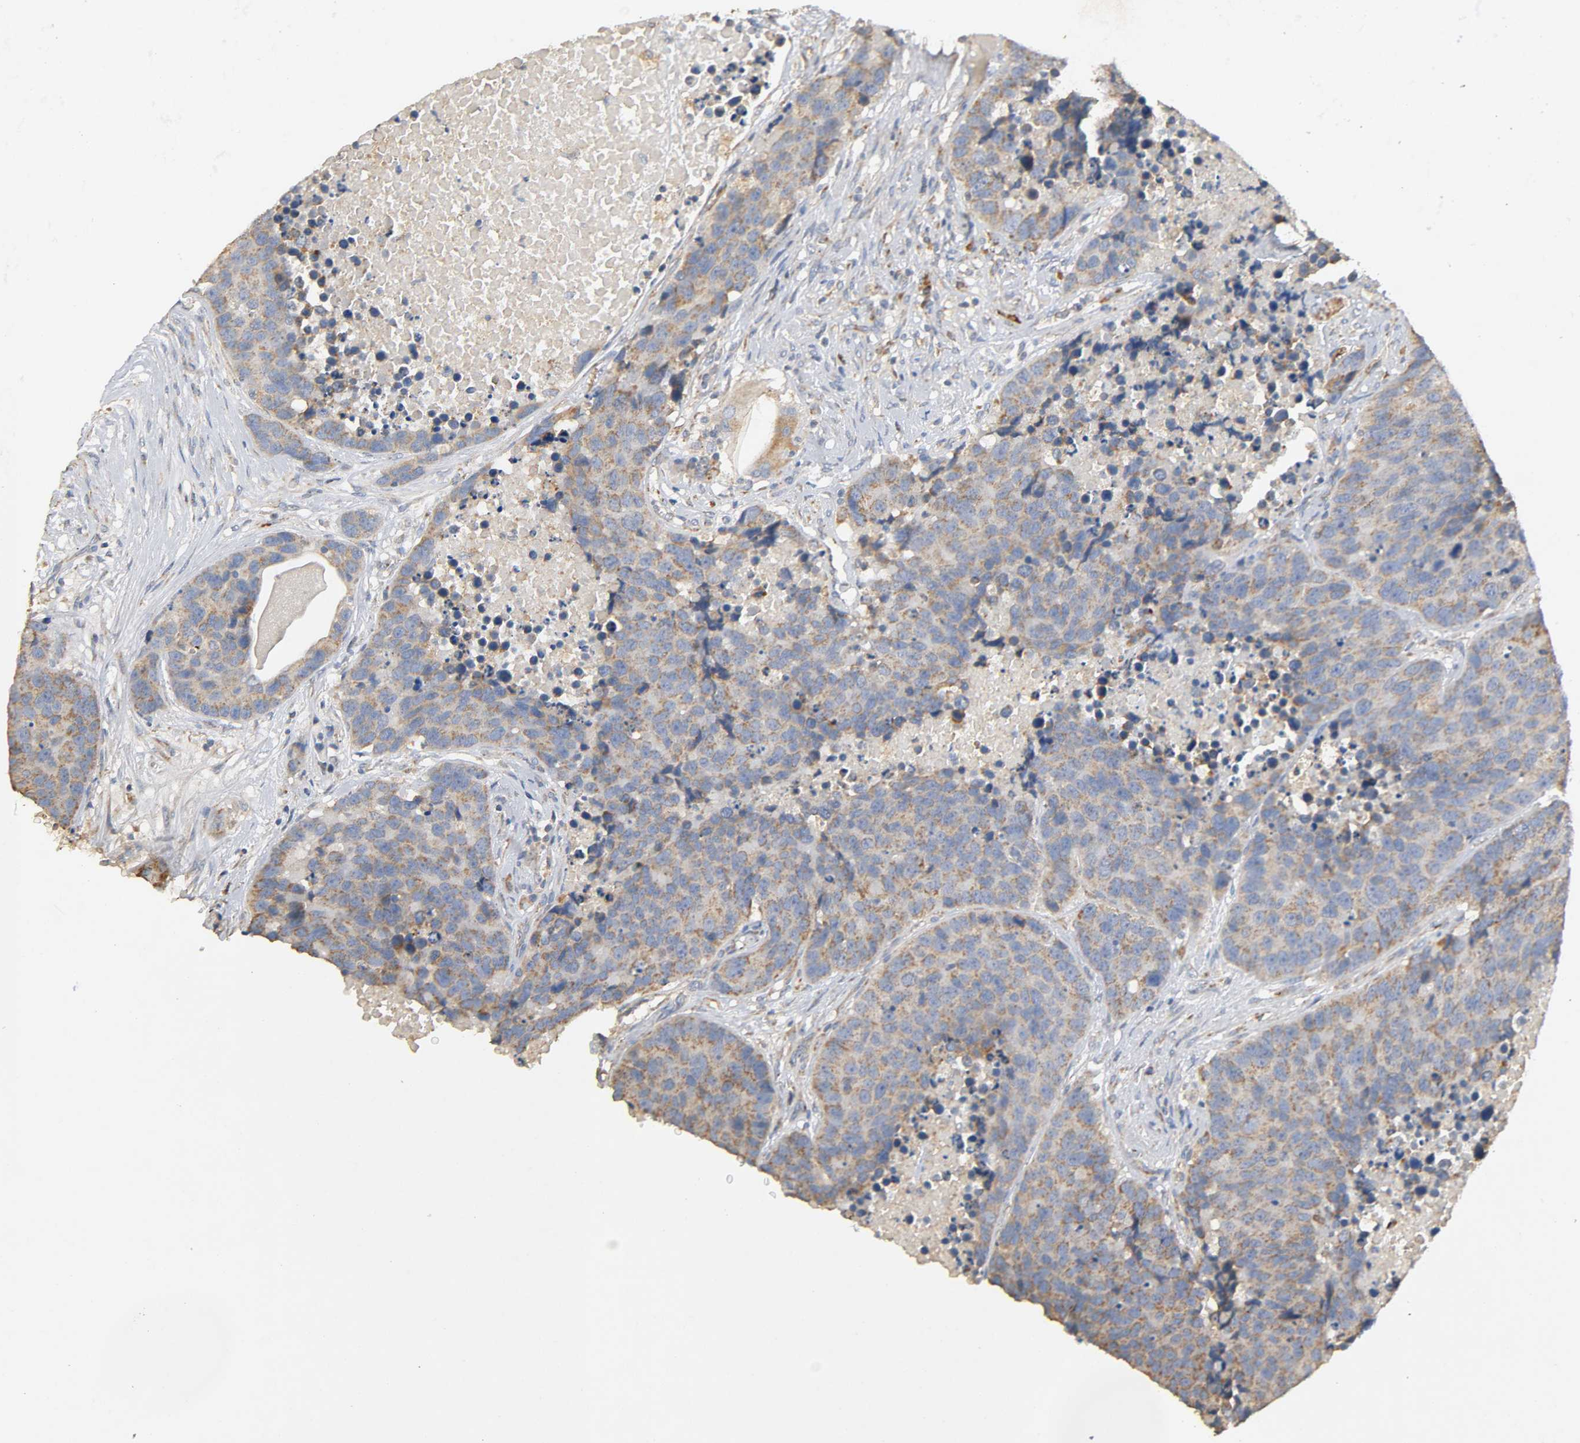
{"staining": {"intensity": "weak", "quantity": "25%-75%", "location": "cytoplasmic/membranous"}, "tissue": "carcinoid", "cell_type": "Tumor cells", "image_type": "cancer", "snomed": [{"axis": "morphology", "description": "Carcinoid, malignant, NOS"}, {"axis": "topography", "description": "Lung"}], "caption": "The immunohistochemical stain highlights weak cytoplasmic/membranous staining in tumor cells of carcinoid tissue.", "gene": "NDUFS3", "patient": {"sex": "male", "age": 60}}